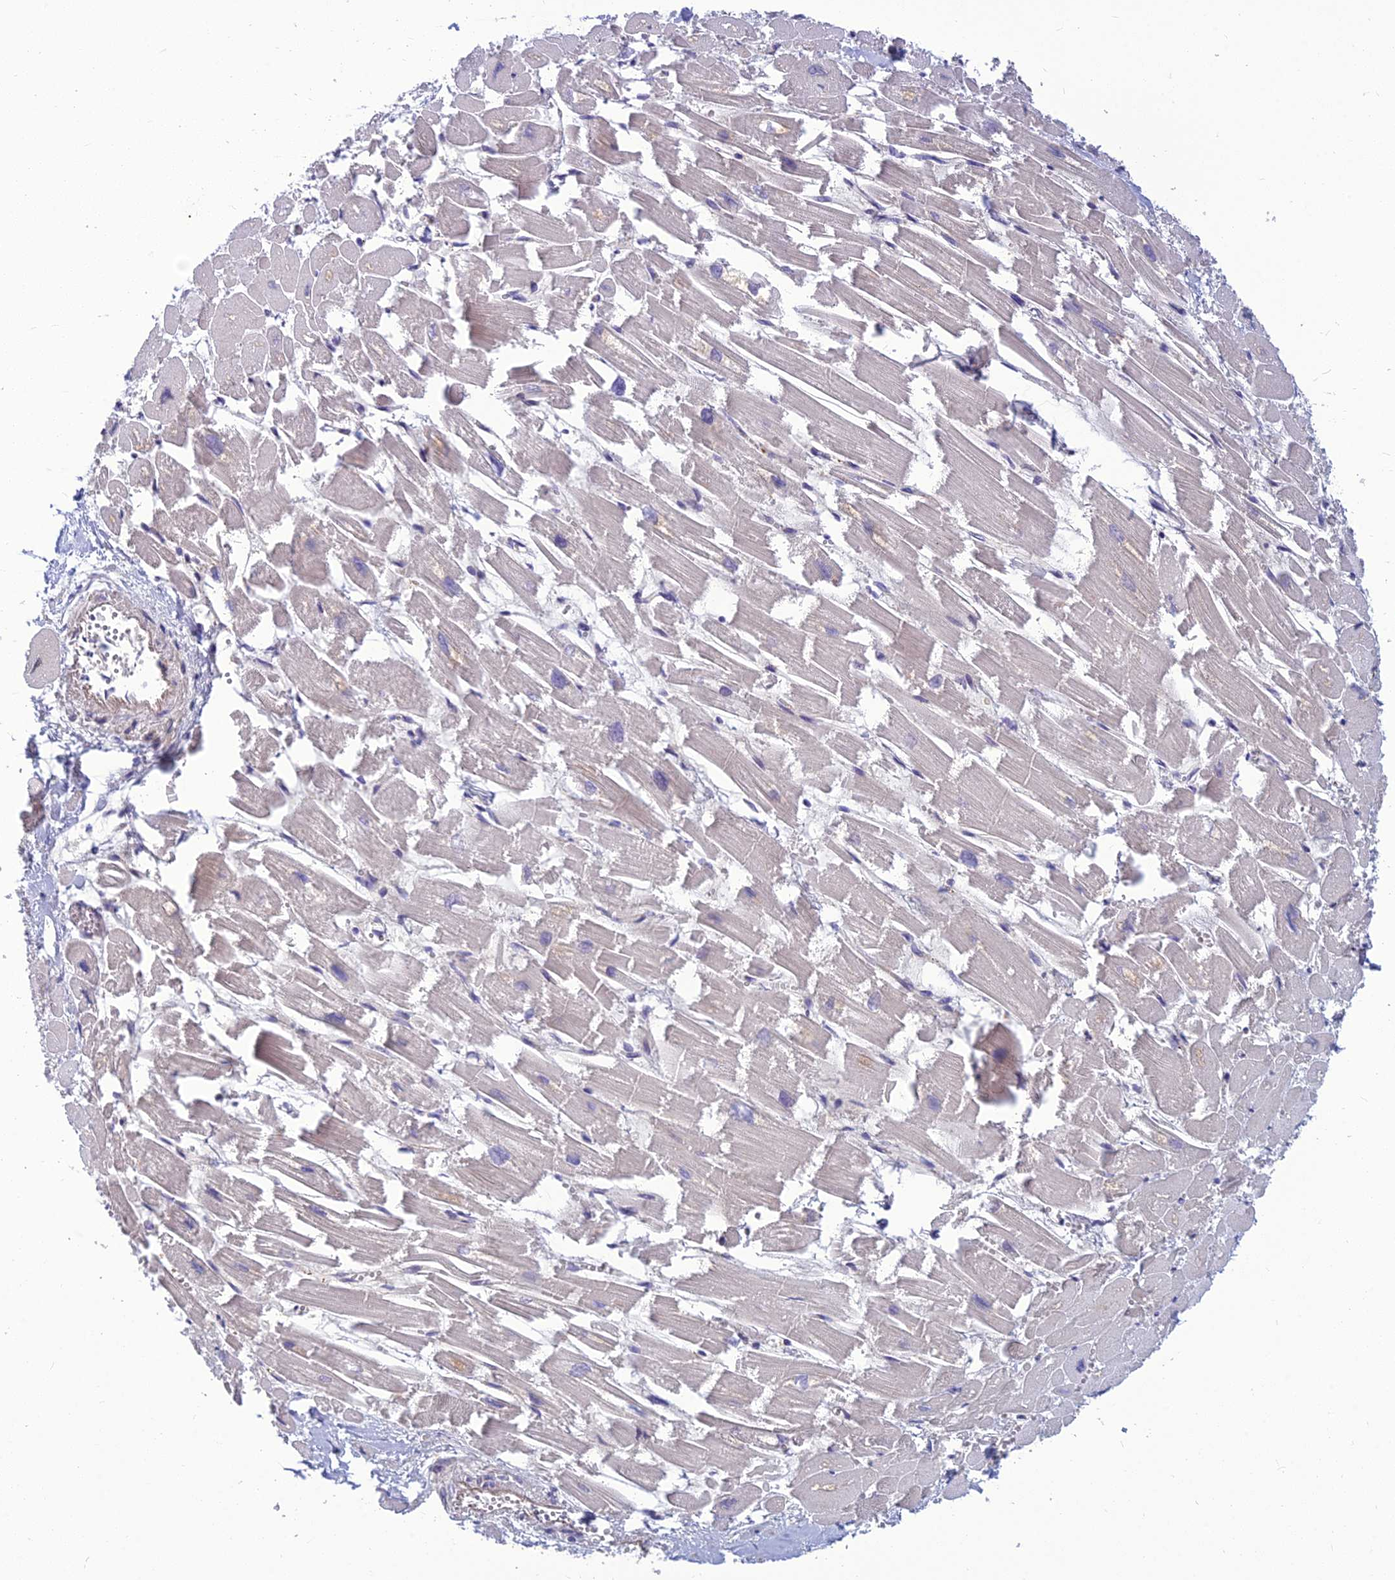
{"staining": {"intensity": "negative", "quantity": "none", "location": "none"}, "tissue": "heart muscle", "cell_type": "Cardiomyocytes", "image_type": "normal", "snomed": [{"axis": "morphology", "description": "Normal tissue, NOS"}, {"axis": "topography", "description": "Heart"}], "caption": "This is a photomicrograph of immunohistochemistry staining of unremarkable heart muscle, which shows no expression in cardiomyocytes.", "gene": "CLEC11A", "patient": {"sex": "male", "age": 54}}